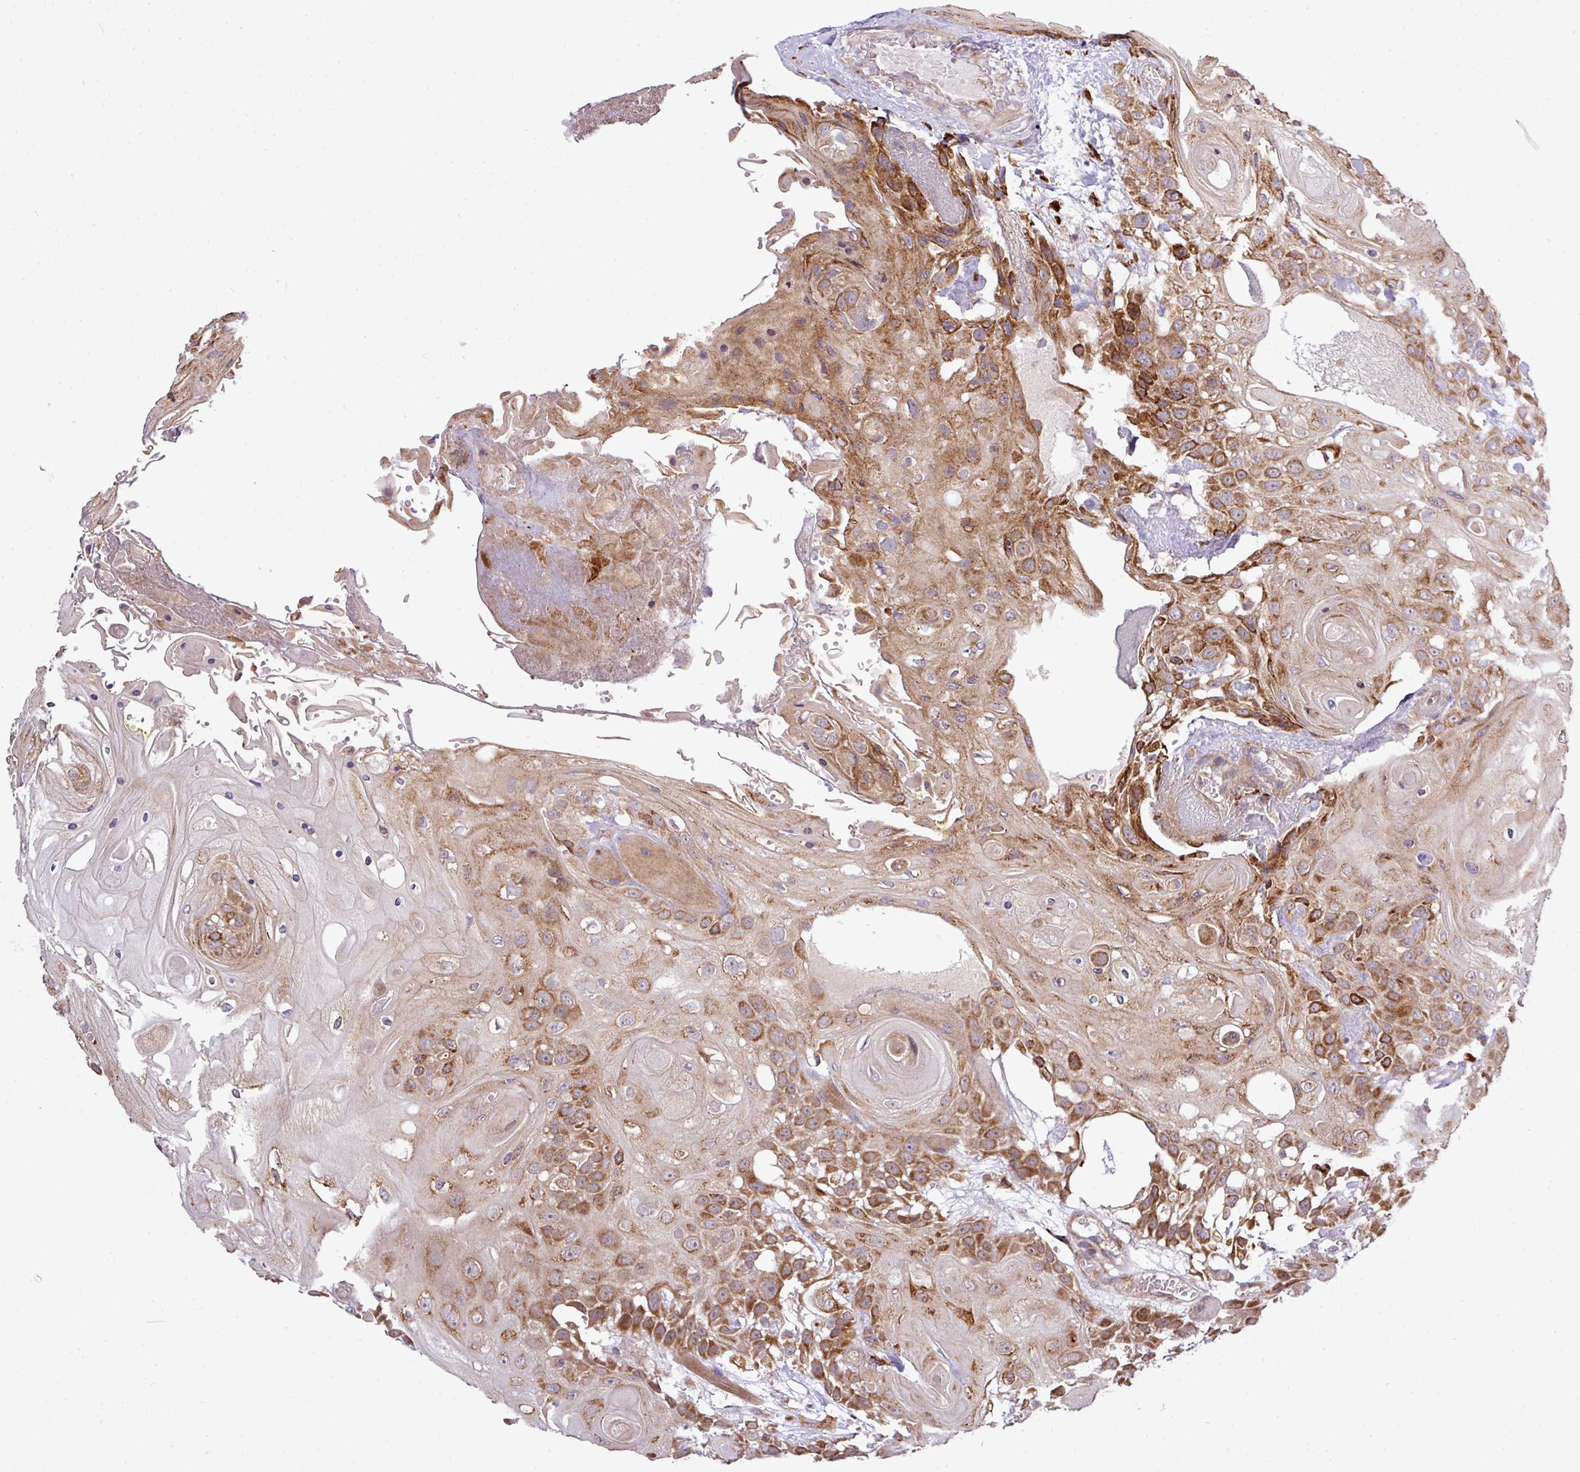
{"staining": {"intensity": "moderate", "quantity": ">75%", "location": "cytoplasmic/membranous"}, "tissue": "head and neck cancer", "cell_type": "Tumor cells", "image_type": "cancer", "snomed": [{"axis": "morphology", "description": "Squamous cell carcinoma, NOS"}, {"axis": "topography", "description": "Head-Neck"}], "caption": "A high-resolution photomicrograph shows immunohistochemistry staining of head and neck cancer (squamous cell carcinoma), which demonstrates moderate cytoplasmic/membranous staining in approximately >75% of tumor cells.", "gene": "TM2D2", "patient": {"sex": "female", "age": 43}}